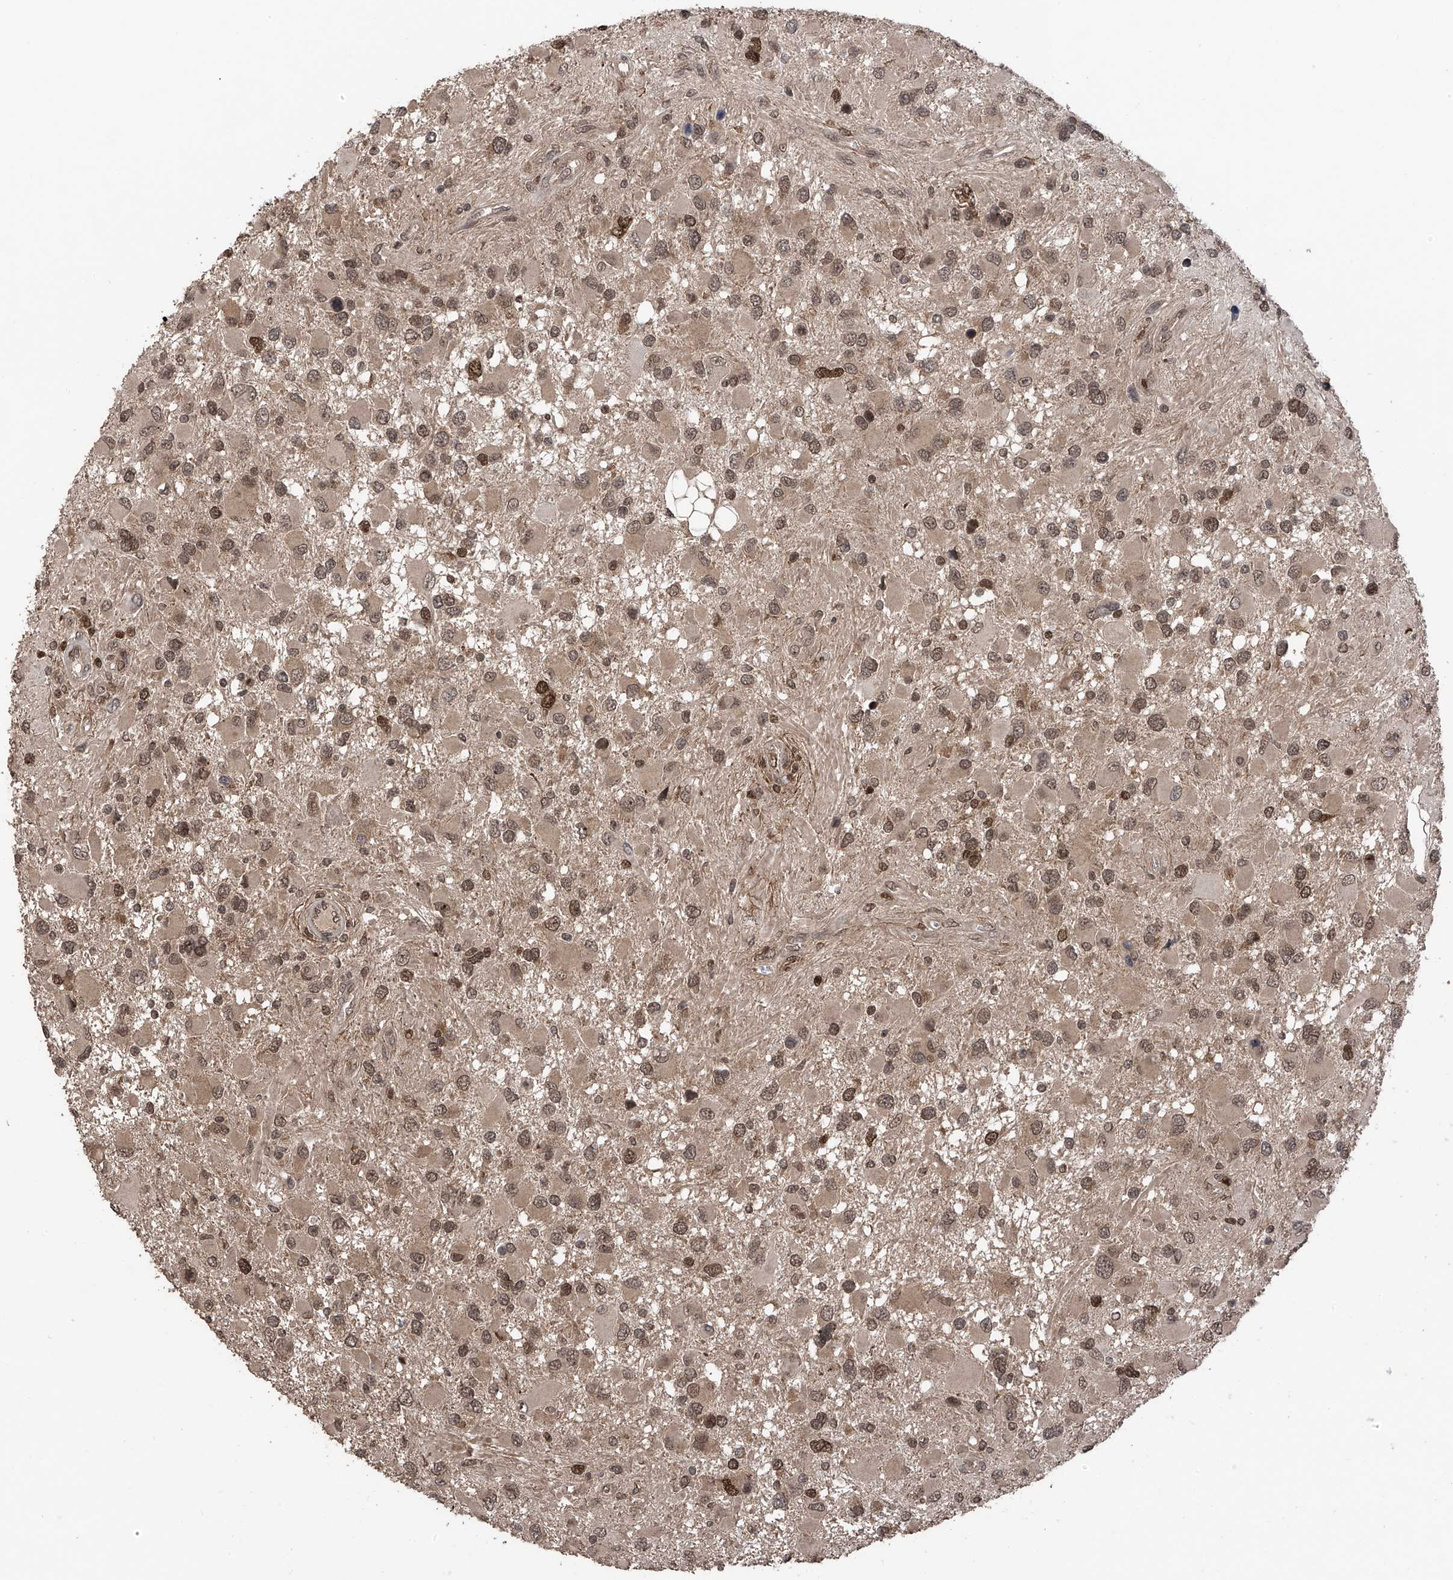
{"staining": {"intensity": "moderate", "quantity": ">75%", "location": "cytoplasmic/membranous,nuclear"}, "tissue": "glioma", "cell_type": "Tumor cells", "image_type": "cancer", "snomed": [{"axis": "morphology", "description": "Glioma, malignant, High grade"}, {"axis": "topography", "description": "Brain"}], "caption": "Immunohistochemical staining of human glioma displays medium levels of moderate cytoplasmic/membranous and nuclear expression in about >75% of tumor cells.", "gene": "DNAJC9", "patient": {"sex": "male", "age": 53}}